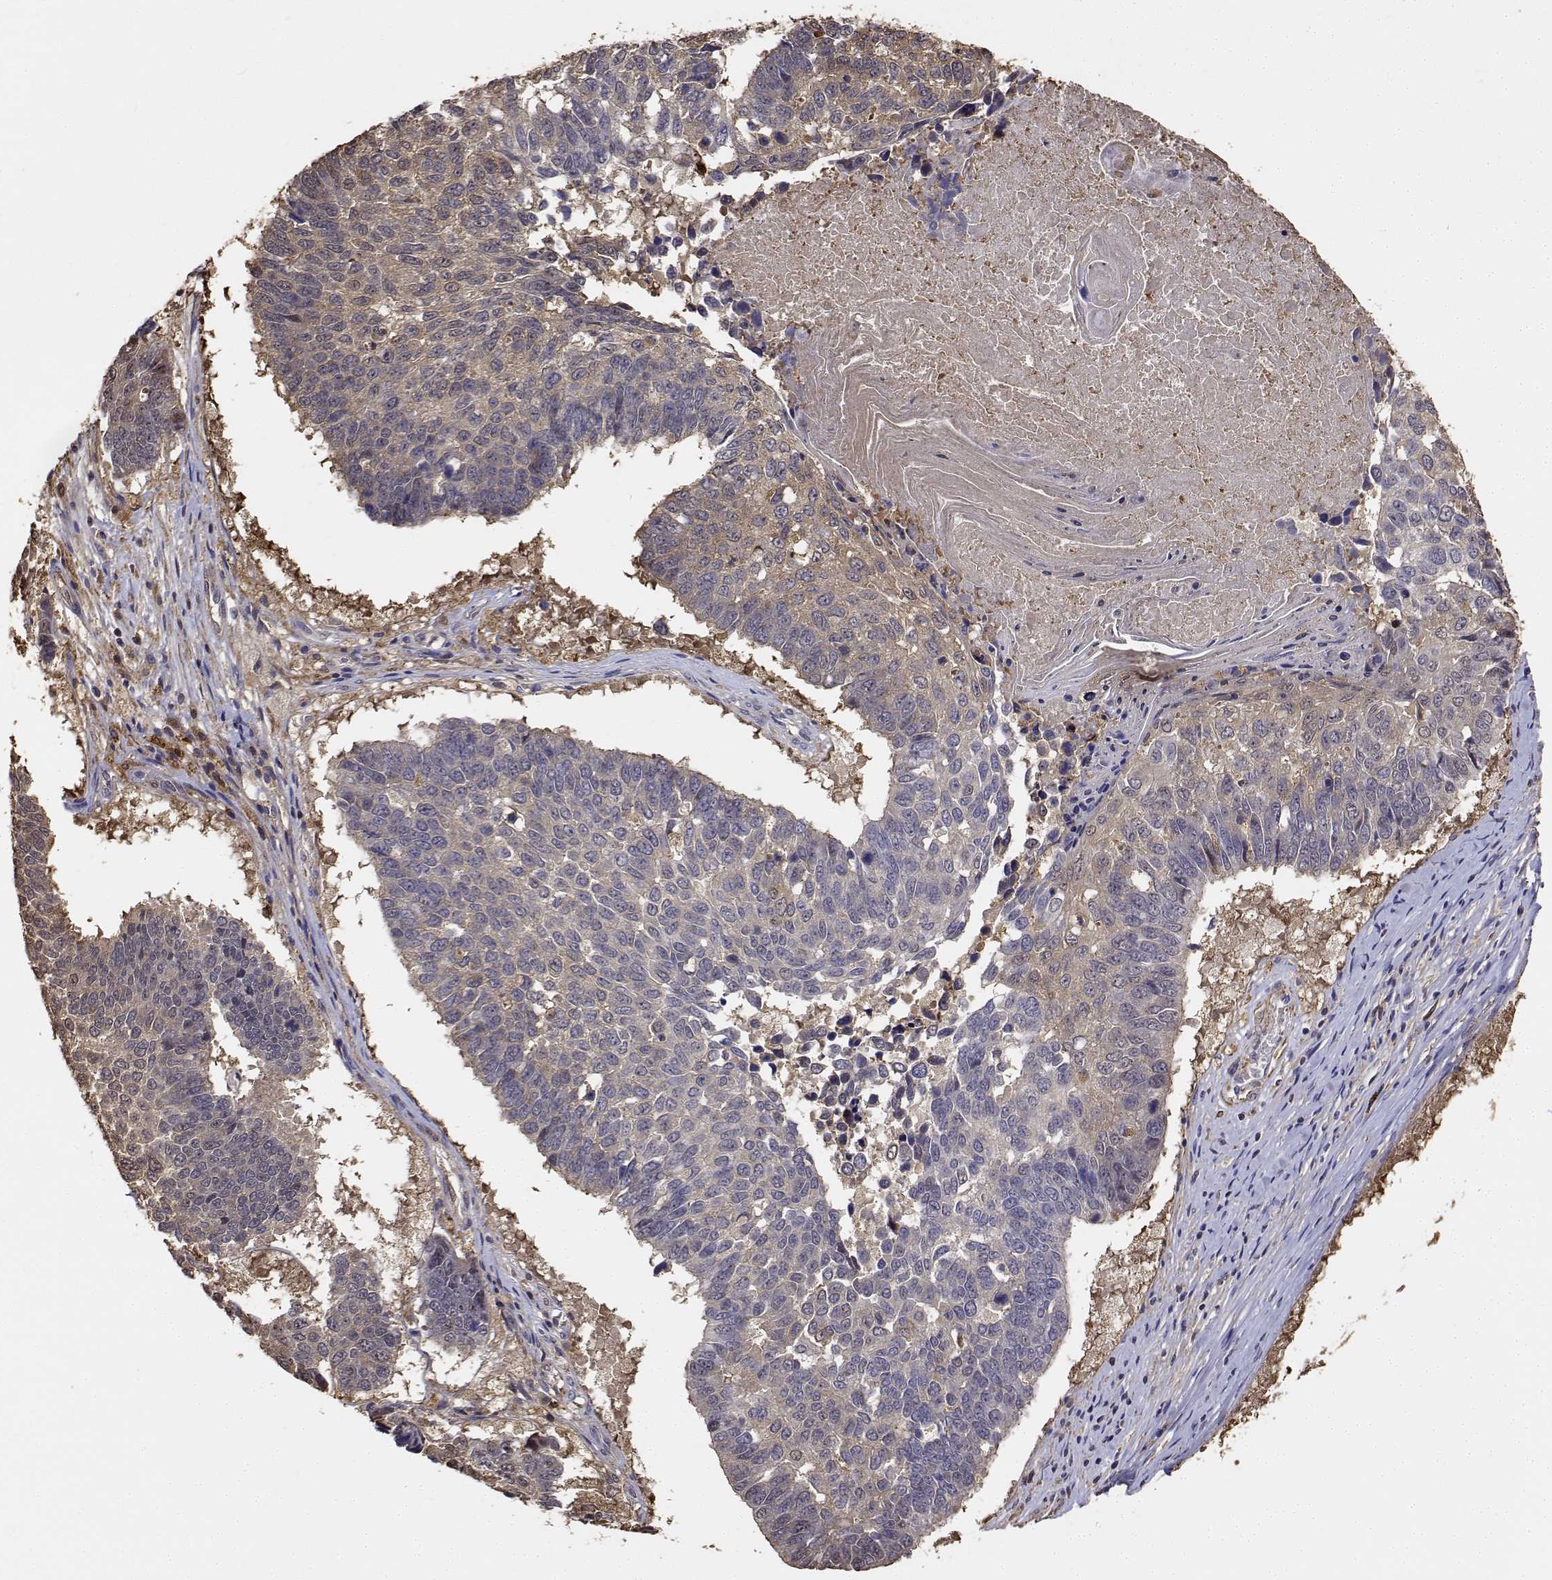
{"staining": {"intensity": "weak", "quantity": "25%-75%", "location": "cytoplasmic/membranous"}, "tissue": "lung cancer", "cell_type": "Tumor cells", "image_type": "cancer", "snomed": [{"axis": "morphology", "description": "Squamous cell carcinoma, NOS"}, {"axis": "topography", "description": "Lung"}], "caption": "Immunohistochemical staining of human lung cancer reveals weak cytoplasmic/membranous protein positivity in approximately 25%-75% of tumor cells. (DAB (3,3'-diaminobenzidine) IHC with brightfield microscopy, high magnification).", "gene": "PCID2", "patient": {"sex": "male", "age": 73}}